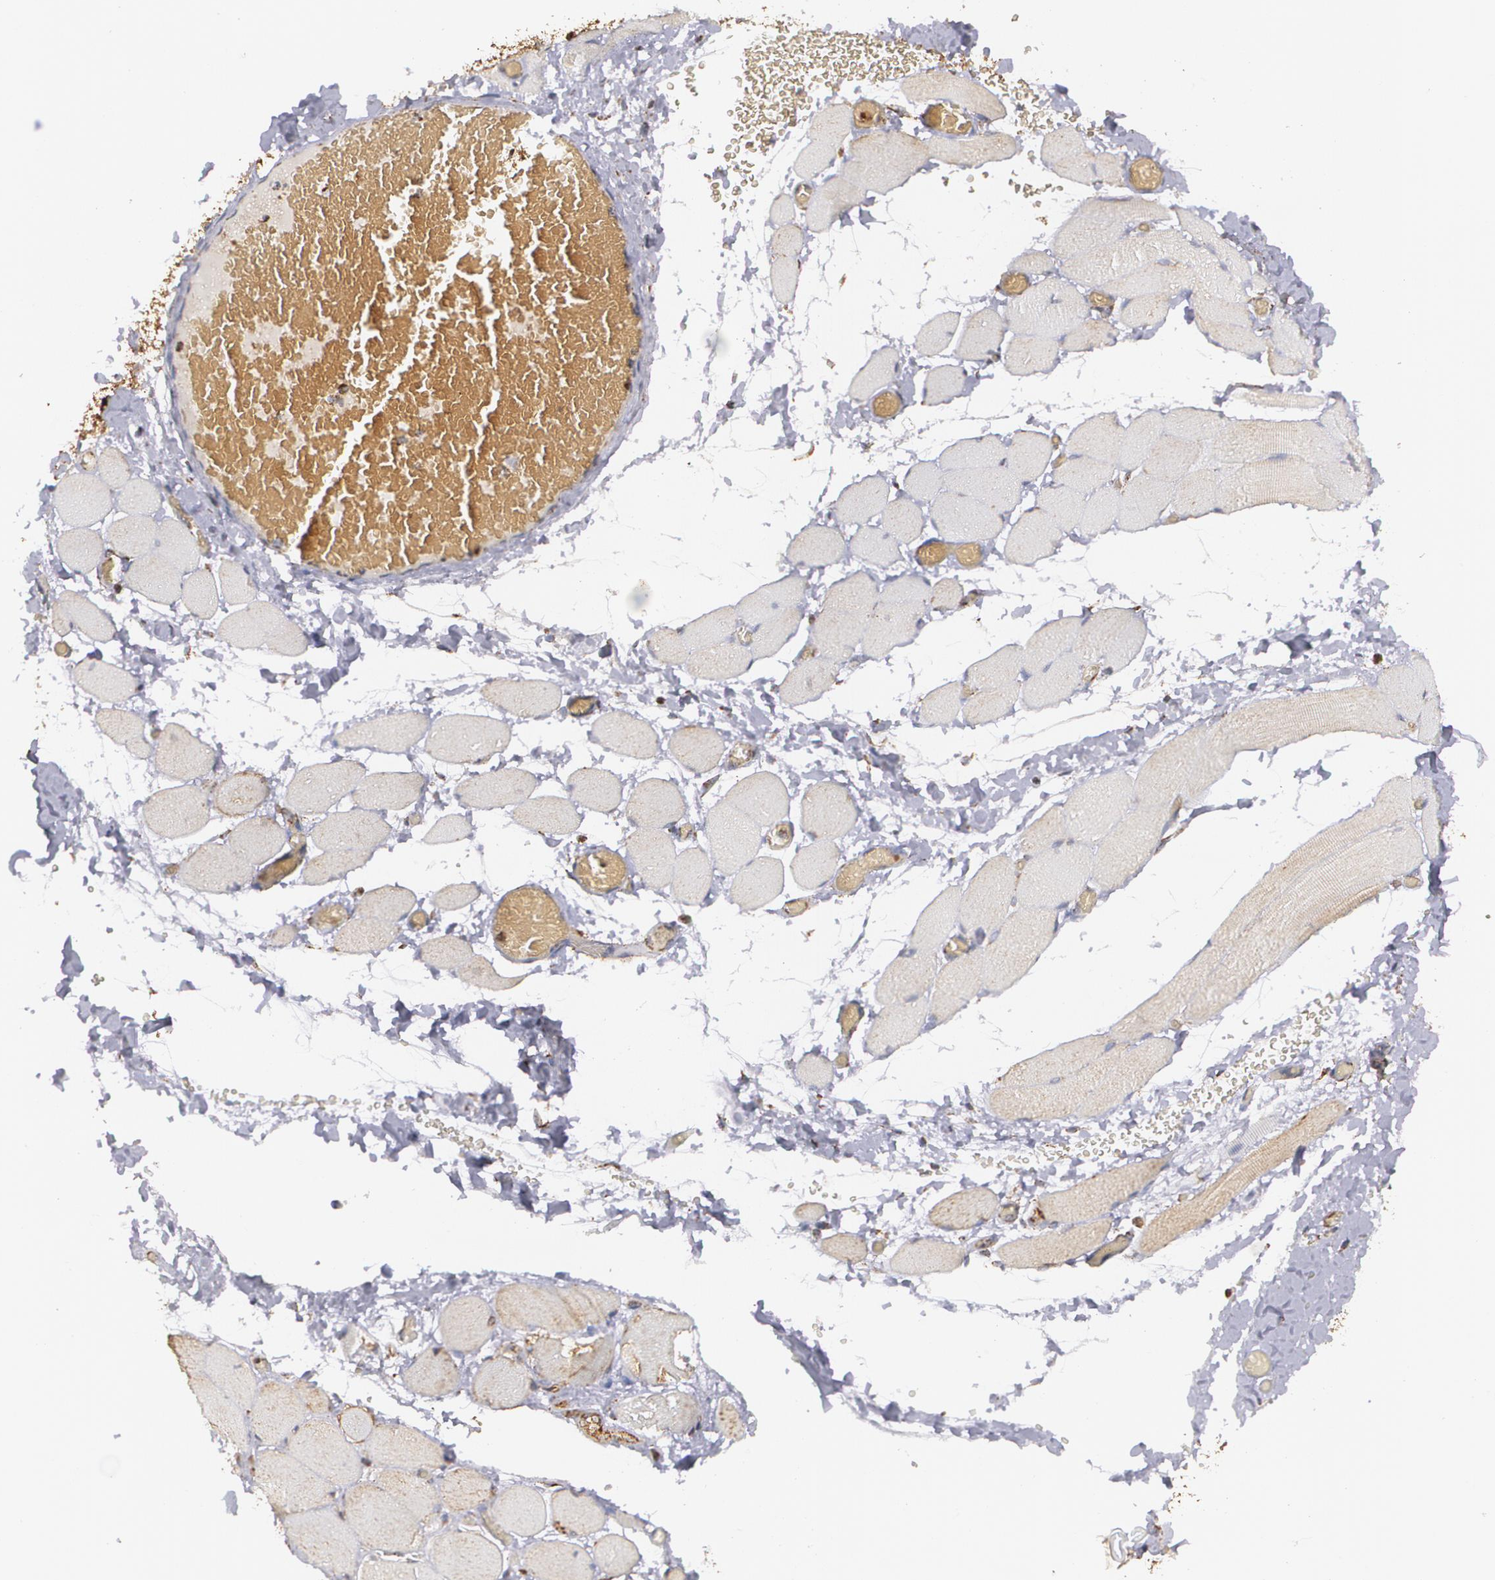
{"staining": {"intensity": "negative", "quantity": "none", "location": "none"}, "tissue": "skeletal muscle", "cell_type": "Myocytes", "image_type": "normal", "snomed": [{"axis": "morphology", "description": "Normal tissue, NOS"}, {"axis": "topography", "description": "Skeletal muscle"}, {"axis": "topography", "description": "Soft tissue"}], "caption": "Micrograph shows no significant protein positivity in myocytes of unremarkable skeletal muscle.", "gene": "HSPD1", "patient": {"sex": "female", "age": 58}}